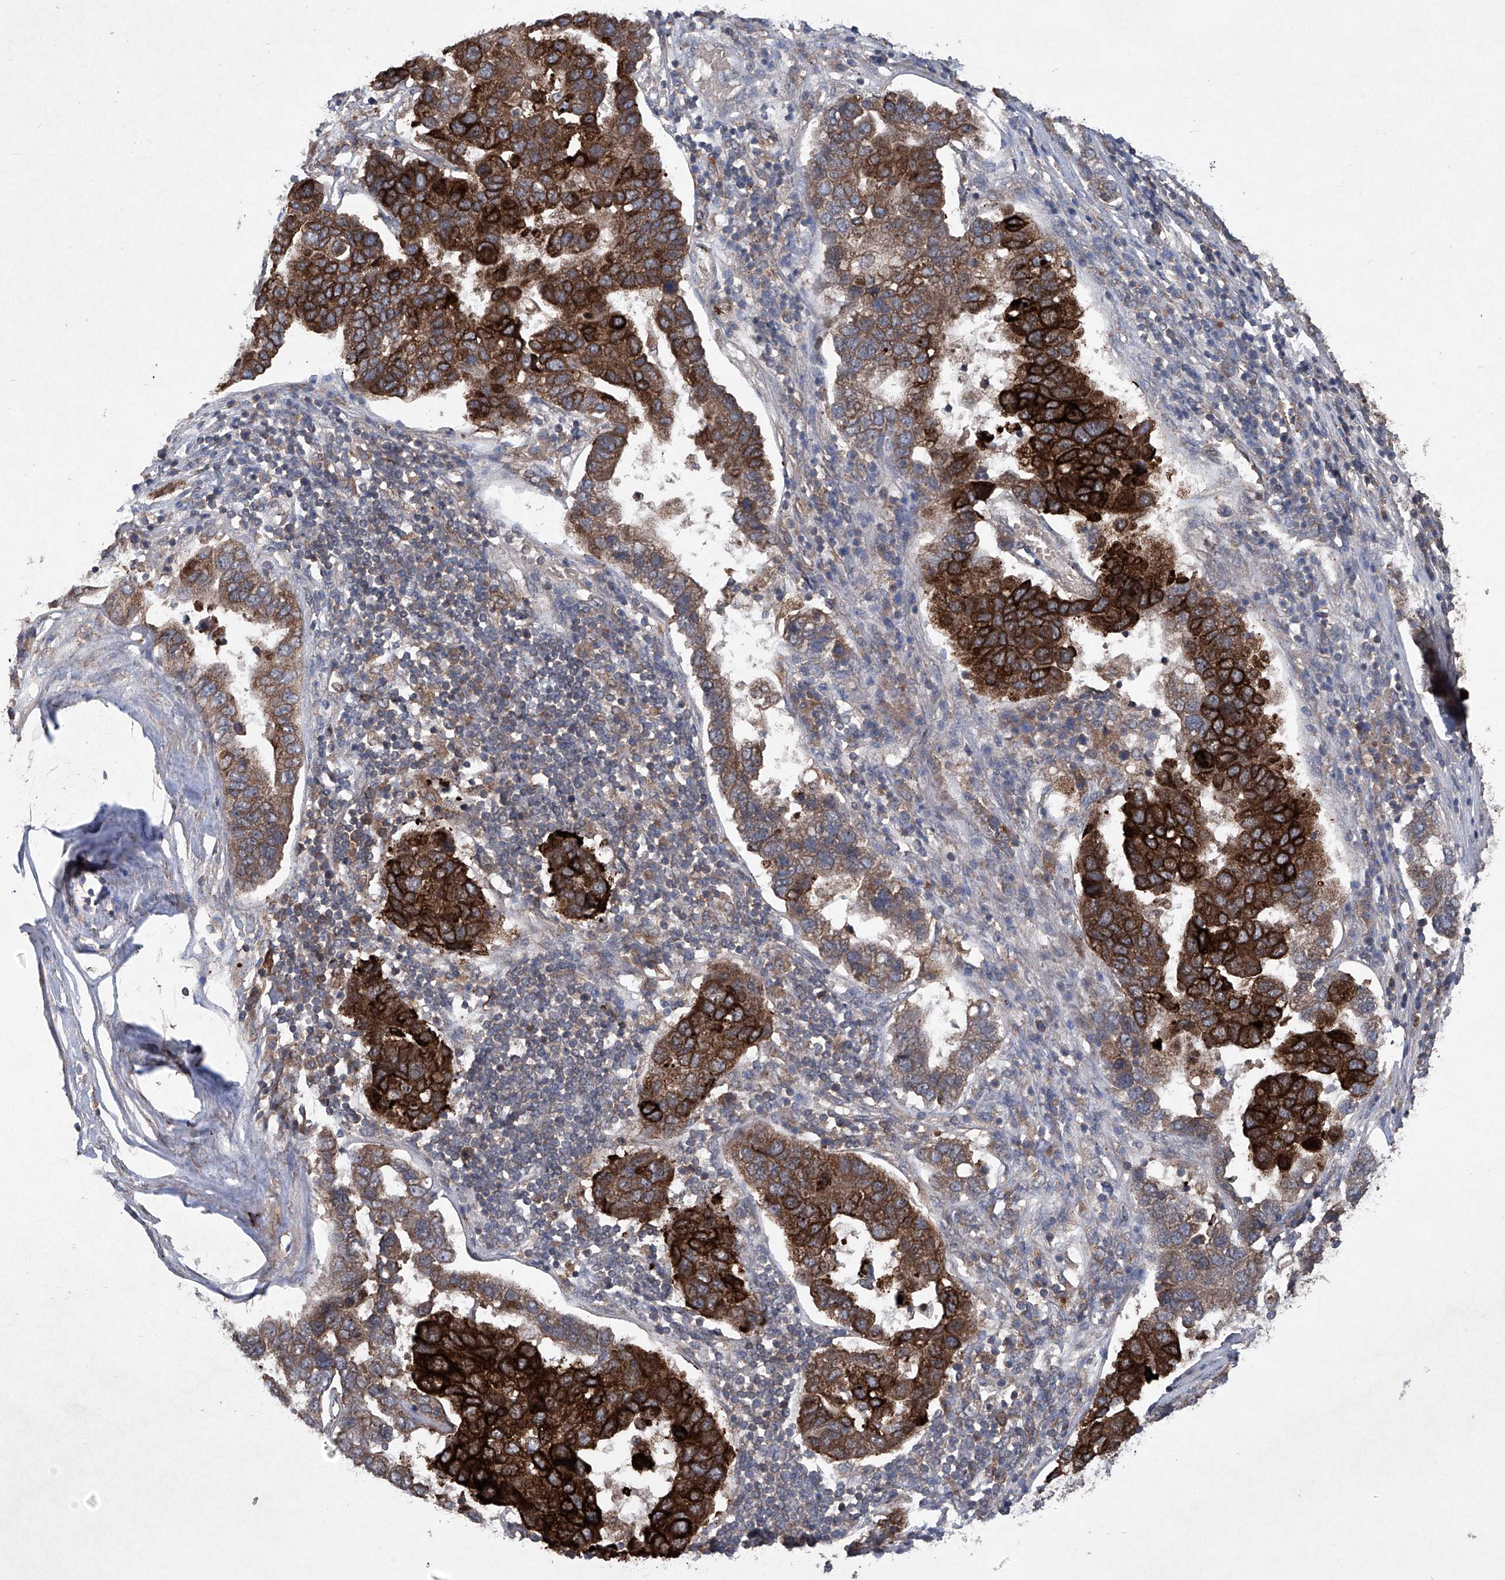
{"staining": {"intensity": "strong", "quantity": ">75%", "location": "cytoplasmic/membranous"}, "tissue": "pancreatic cancer", "cell_type": "Tumor cells", "image_type": "cancer", "snomed": [{"axis": "morphology", "description": "Adenocarcinoma, NOS"}, {"axis": "topography", "description": "Pancreas"}], "caption": "Adenocarcinoma (pancreatic) was stained to show a protein in brown. There is high levels of strong cytoplasmic/membranous expression in approximately >75% of tumor cells.", "gene": "SUMF2", "patient": {"sex": "female", "age": 61}}